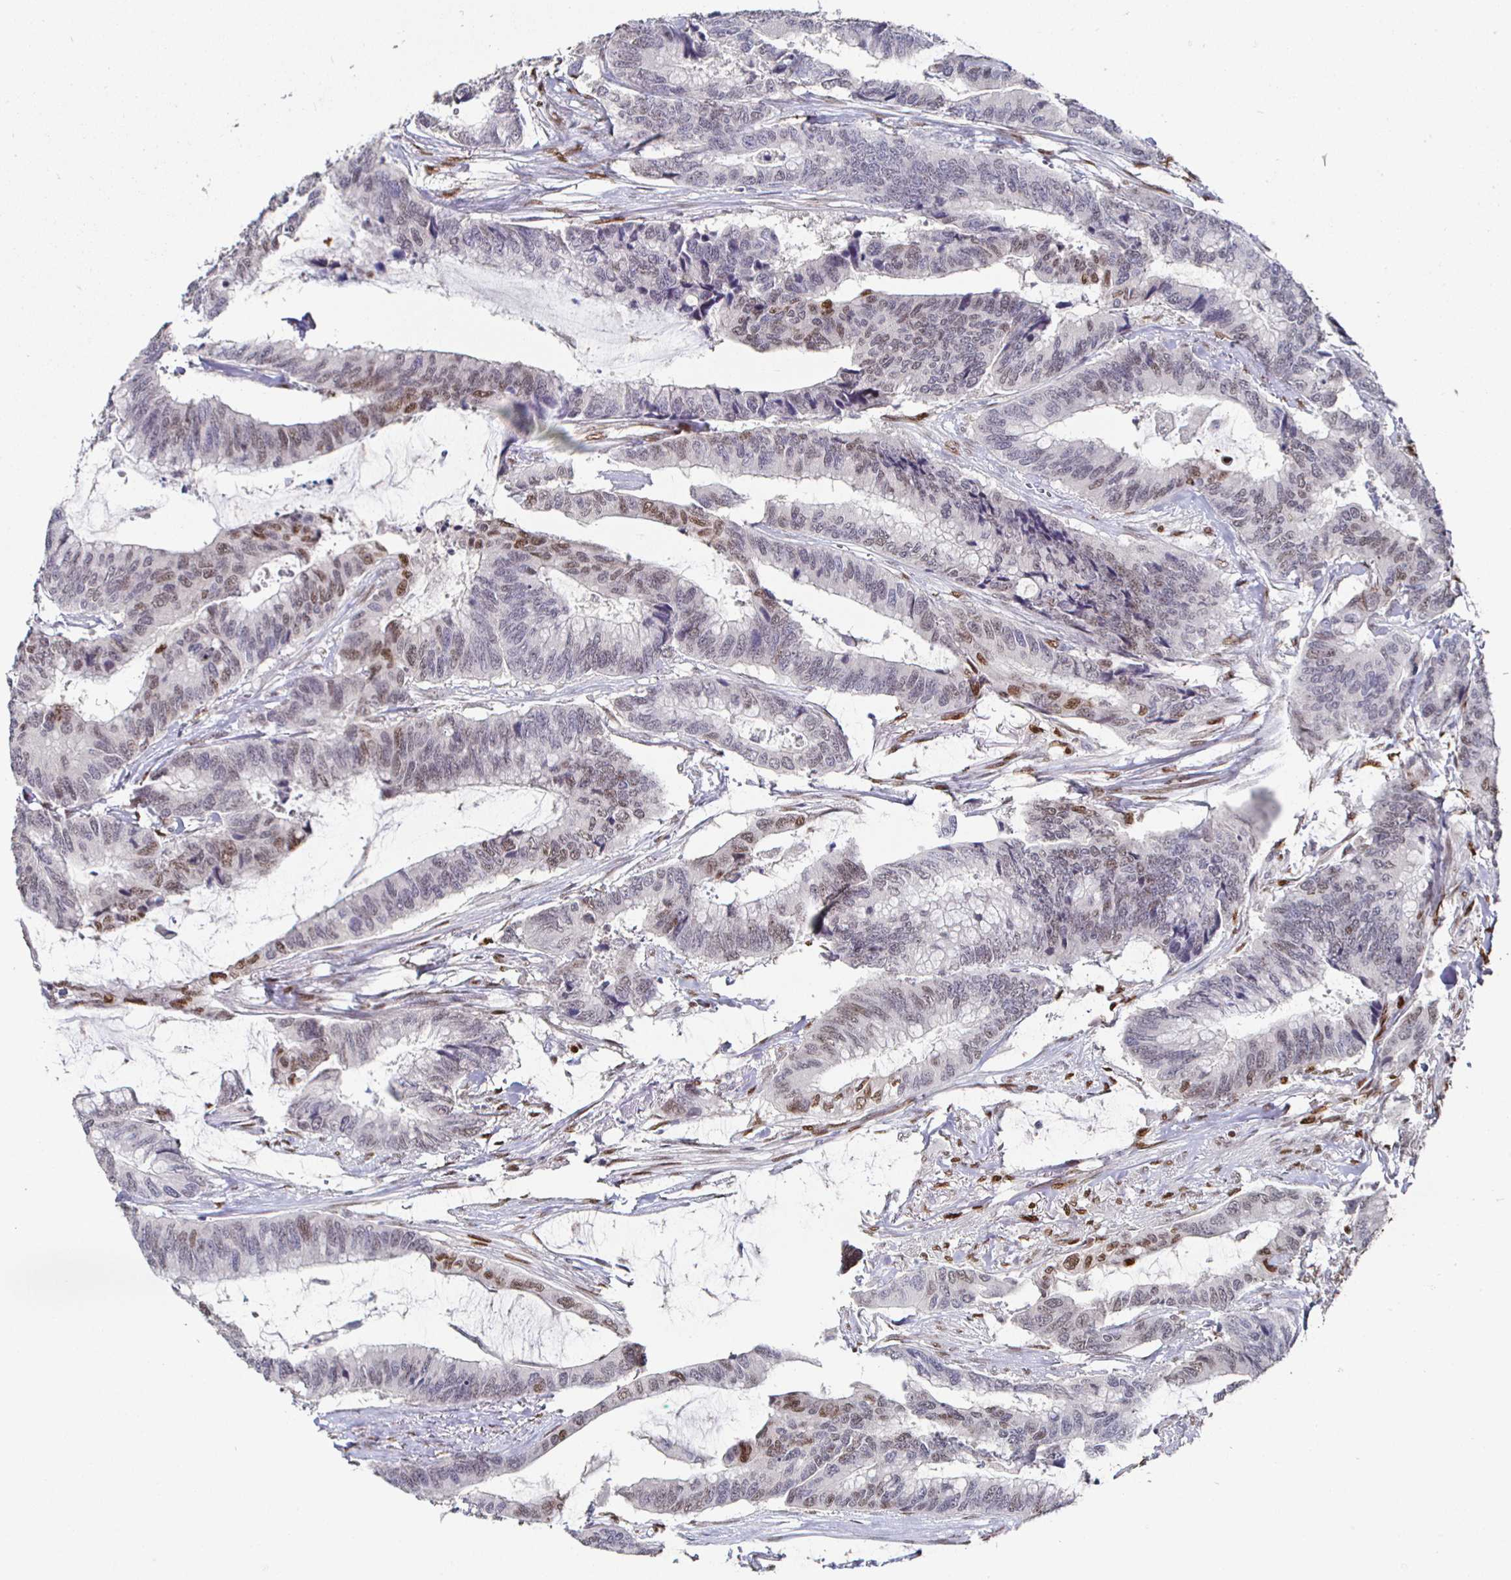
{"staining": {"intensity": "weak", "quantity": "25%-75%", "location": "nuclear"}, "tissue": "colorectal cancer", "cell_type": "Tumor cells", "image_type": "cancer", "snomed": [{"axis": "morphology", "description": "Adenocarcinoma, NOS"}, {"axis": "topography", "description": "Rectum"}], "caption": "About 25%-75% of tumor cells in colorectal cancer exhibit weak nuclear protein positivity as visualized by brown immunohistochemical staining.", "gene": "RUNX2", "patient": {"sex": "female", "age": 59}}